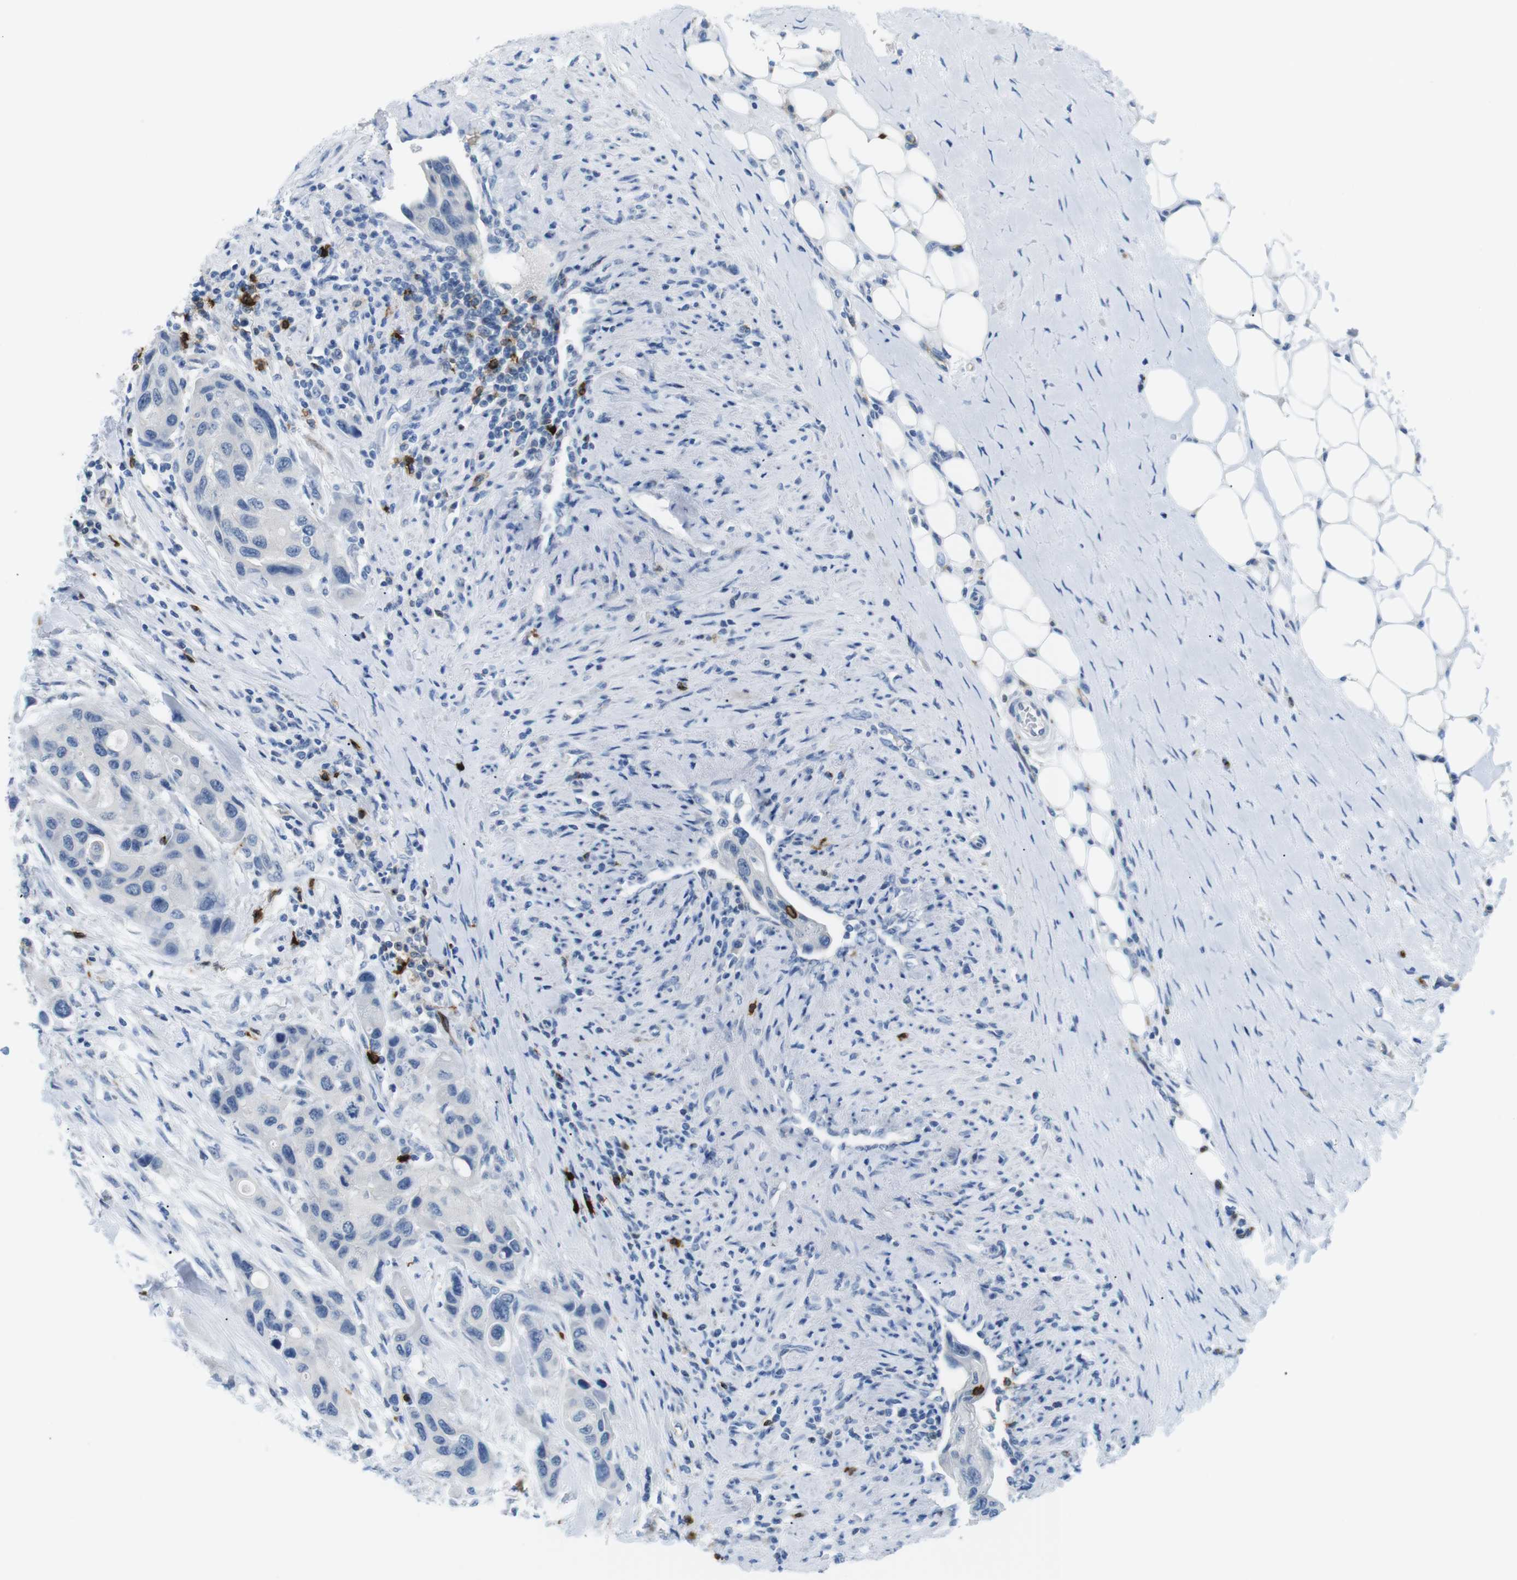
{"staining": {"intensity": "negative", "quantity": "none", "location": "none"}, "tissue": "urothelial cancer", "cell_type": "Tumor cells", "image_type": "cancer", "snomed": [{"axis": "morphology", "description": "Urothelial carcinoma, High grade"}, {"axis": "topography", "description": "Urinary bladder"}], "caption": "DAB (3,3'-diaminobenzidine) immunohistochemical staining of urothelial cancer reveals no significant positivity in tumor cells.", "gene": "TNFRSF4", "patient": {"sex": "female", "age": 56}}